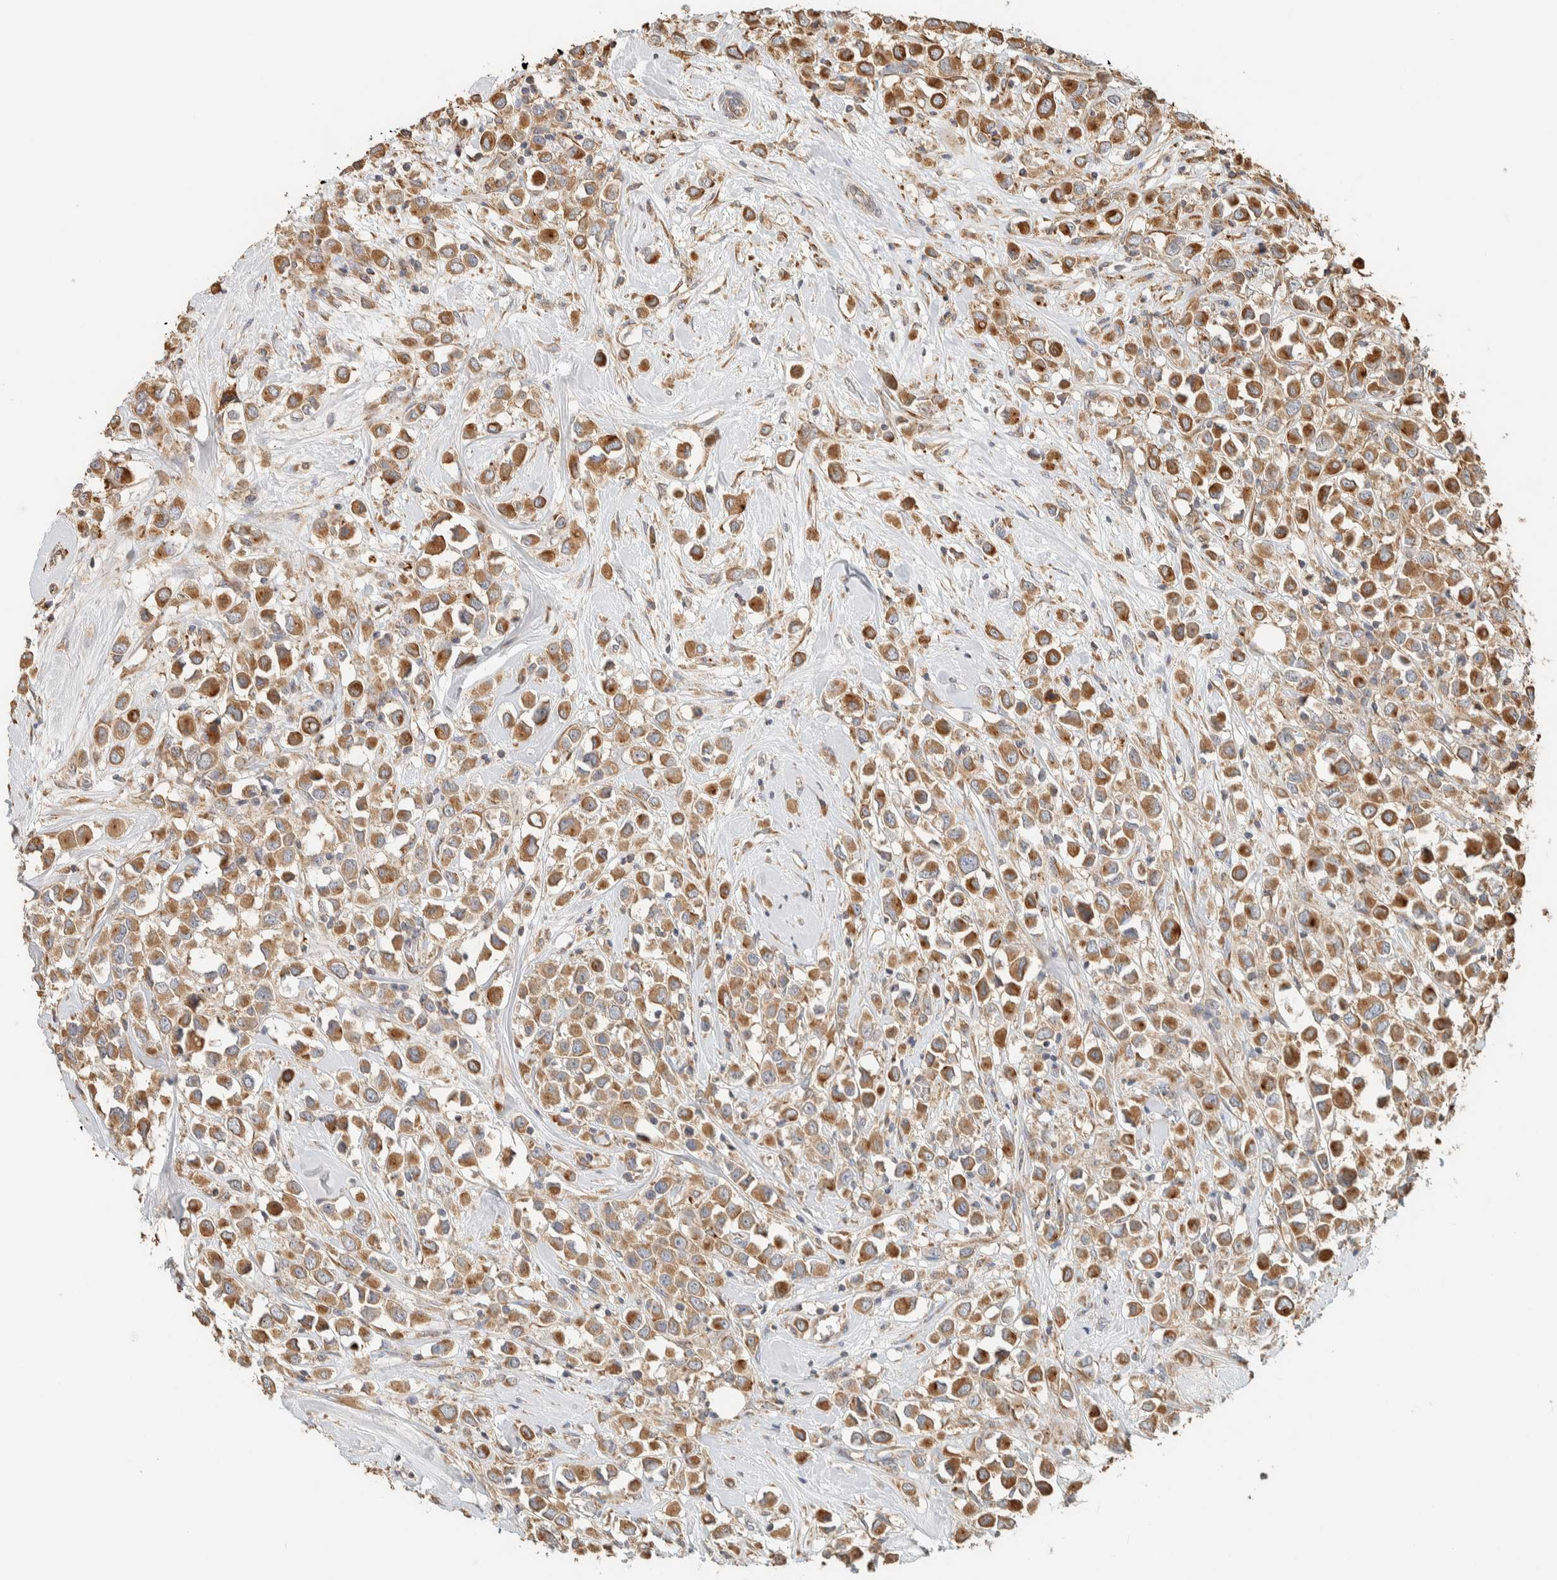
{"staining": {"intensity": "moderate", "quantity": ">75%", "location": "cytoplasmic/membranous"}, "tissue": "breast cancer", "cell_type": "Tumor cells", "image_type": "cancer", "snomed": [{"axis": "morphology", "description": "Duct carcinoma"}, {"axis": "topography", "description": "Breast"}], "caption": "Approximately >75% of tumor cells in human breast cancer show moderate cytoplasmic/membranous protein positivity as visualized by brown immunohistochemical staining.", "gene": "RAB11FIP1", "patient": {"sex": "female", "age": 61}}